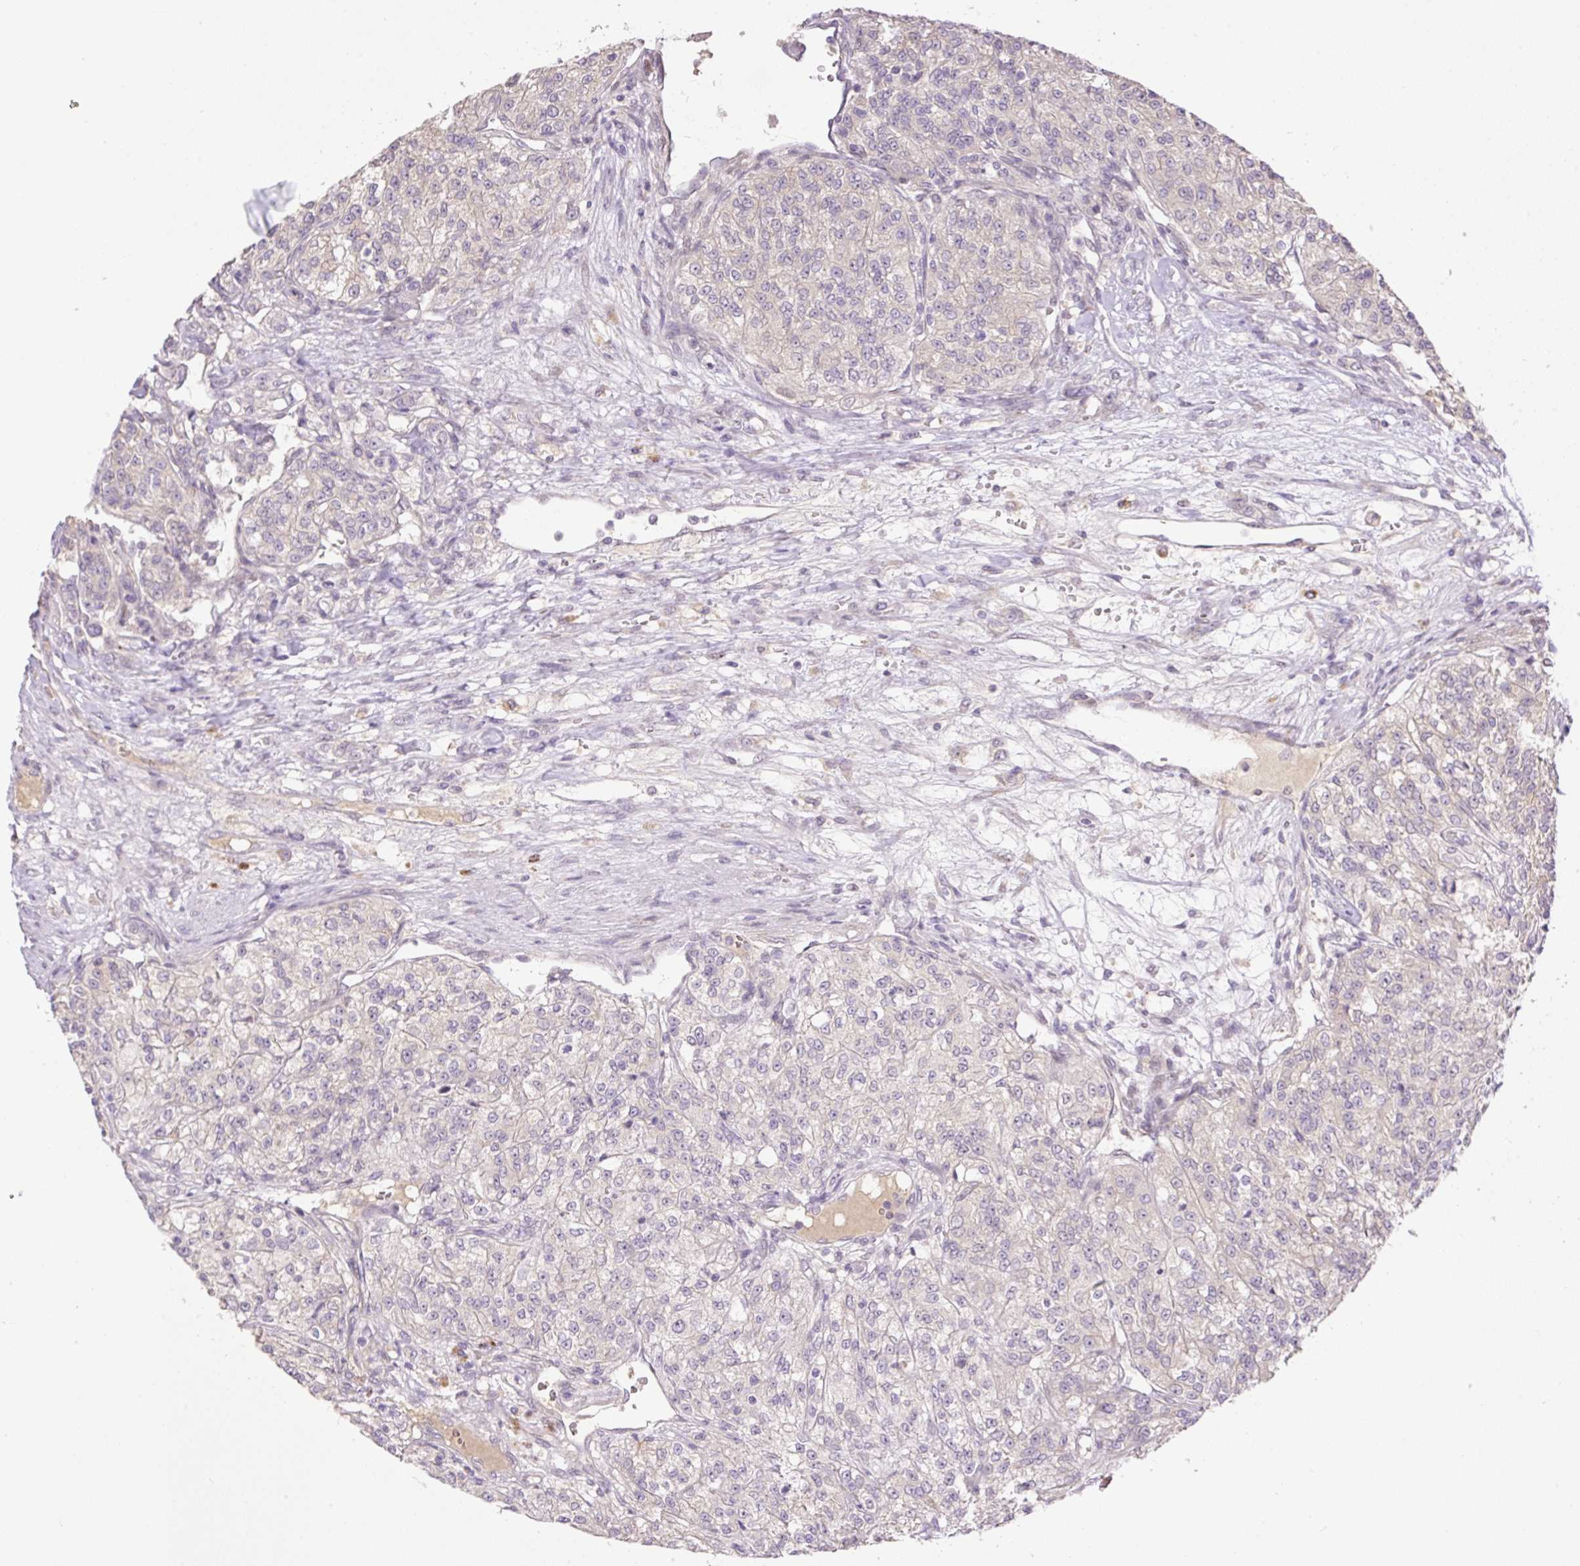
{"staining": {"intensity": "negative", "quantity": "none", "location": "none"}, "tissue": "renal cancer", "cell_type": "Tumor cells", "image_type": "cancer", "snomed": [{"axis": "morphology", "description": "Adenocarcinoma, NOS"}, {"axis": "topography", "description": "Kidney"}], "caption": "Protein analysis of renal cancer demonstrates no significant expression in tumor cells.", "gene": "HABP4", "patient": {"sex": "female", "age": 63}}